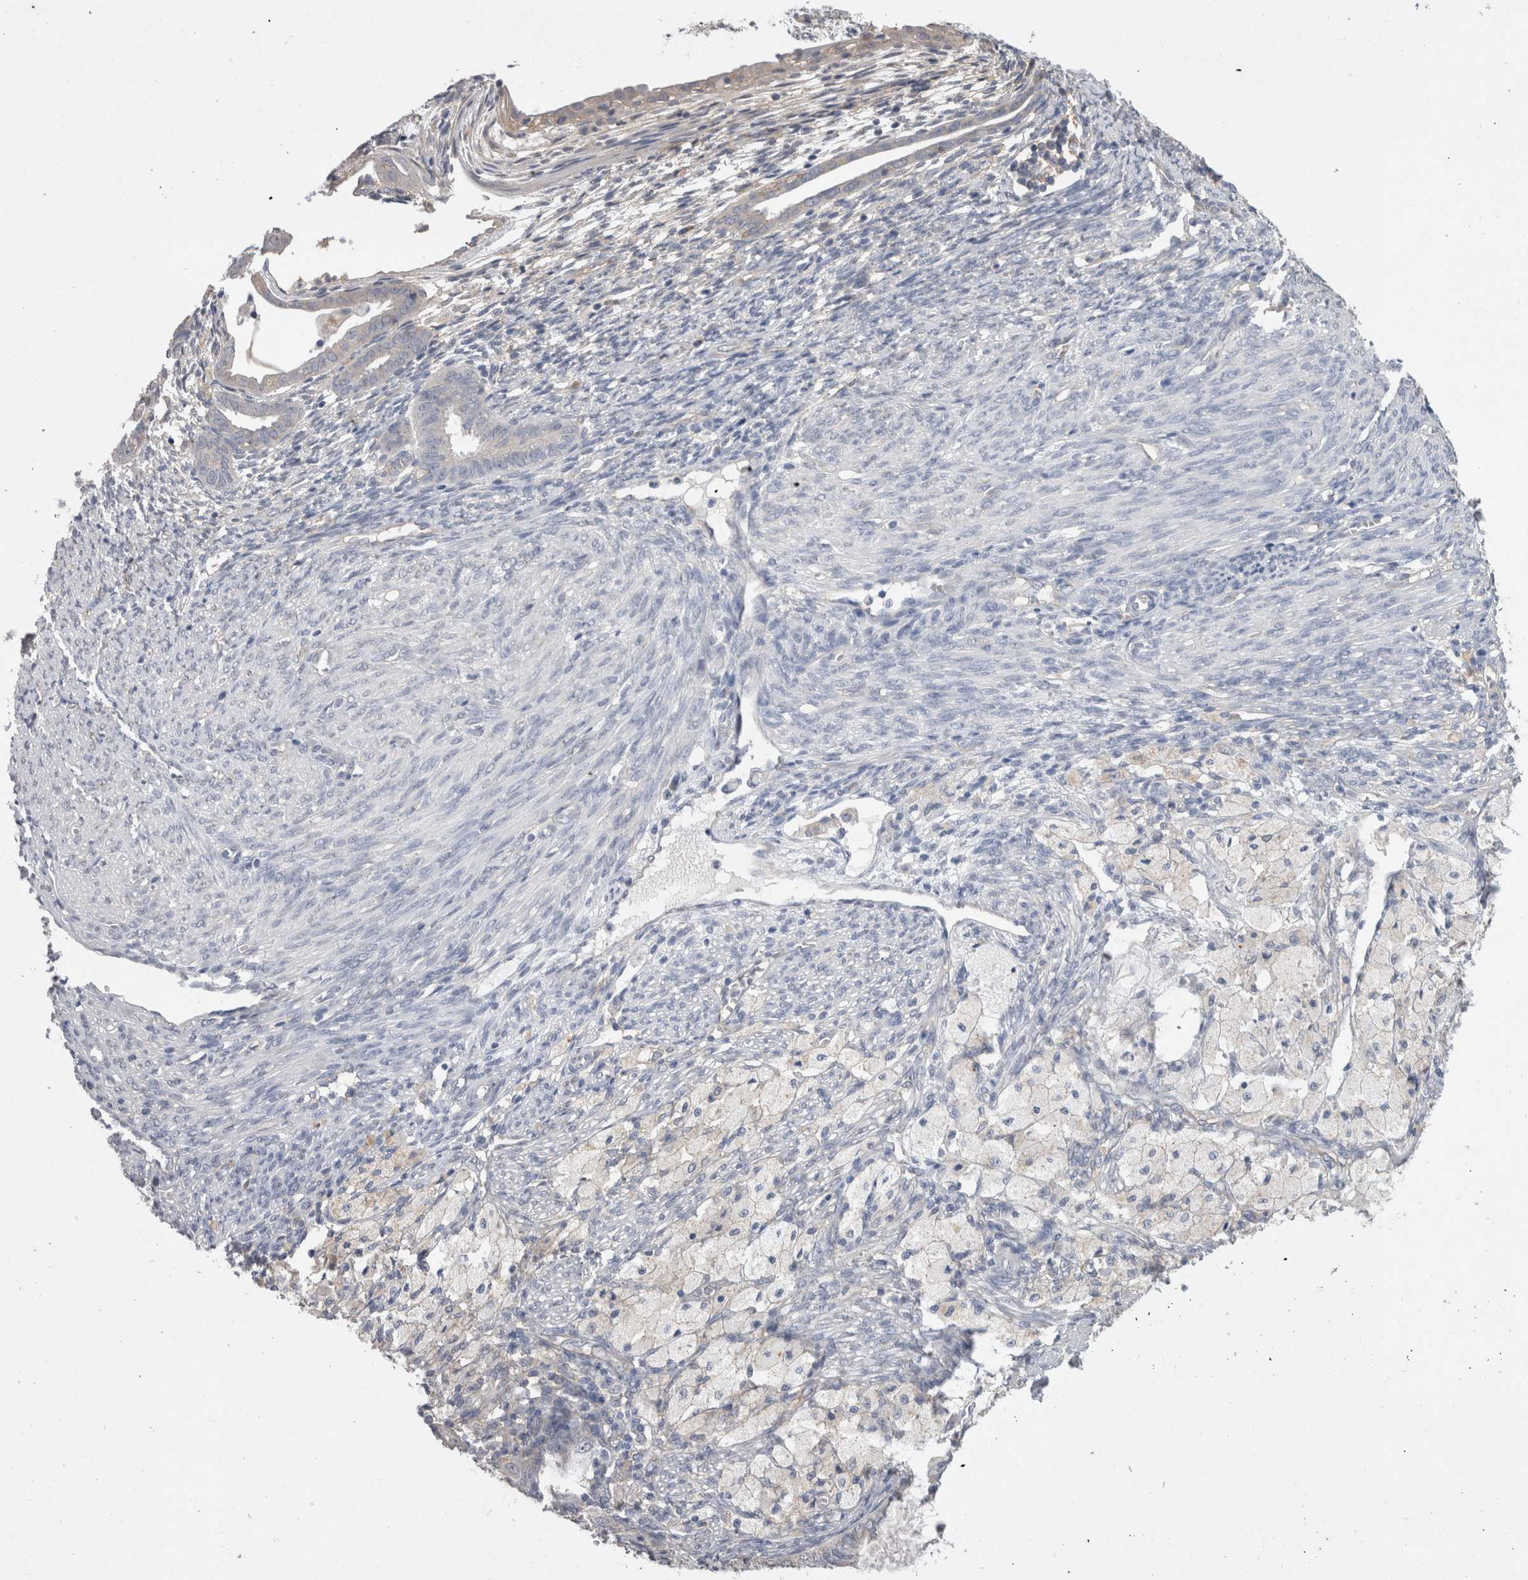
{"staining": {"intensity": "negative", "quantity": "none", "location": "none"}, "tissue": "cervical cancer", "cell_type": "Tumor cells", "image_type": "cancer", "snomed": [{"axis": "morphology", "description": "Normal tissue, NOS"}, {"axis": "morphology", "description": "Adenocarcinoma, NOS"}, {"axis": "topography", "description": "Cervix"}, {"axis": "topography", "description": "Endometrium"}], "caption": "Cervical cancer stained for a protein using immunohistochemistry displays no positivity tumor cells.", "gene": "NECTIN2", "patient": {"sex": "female", "age": 86}}